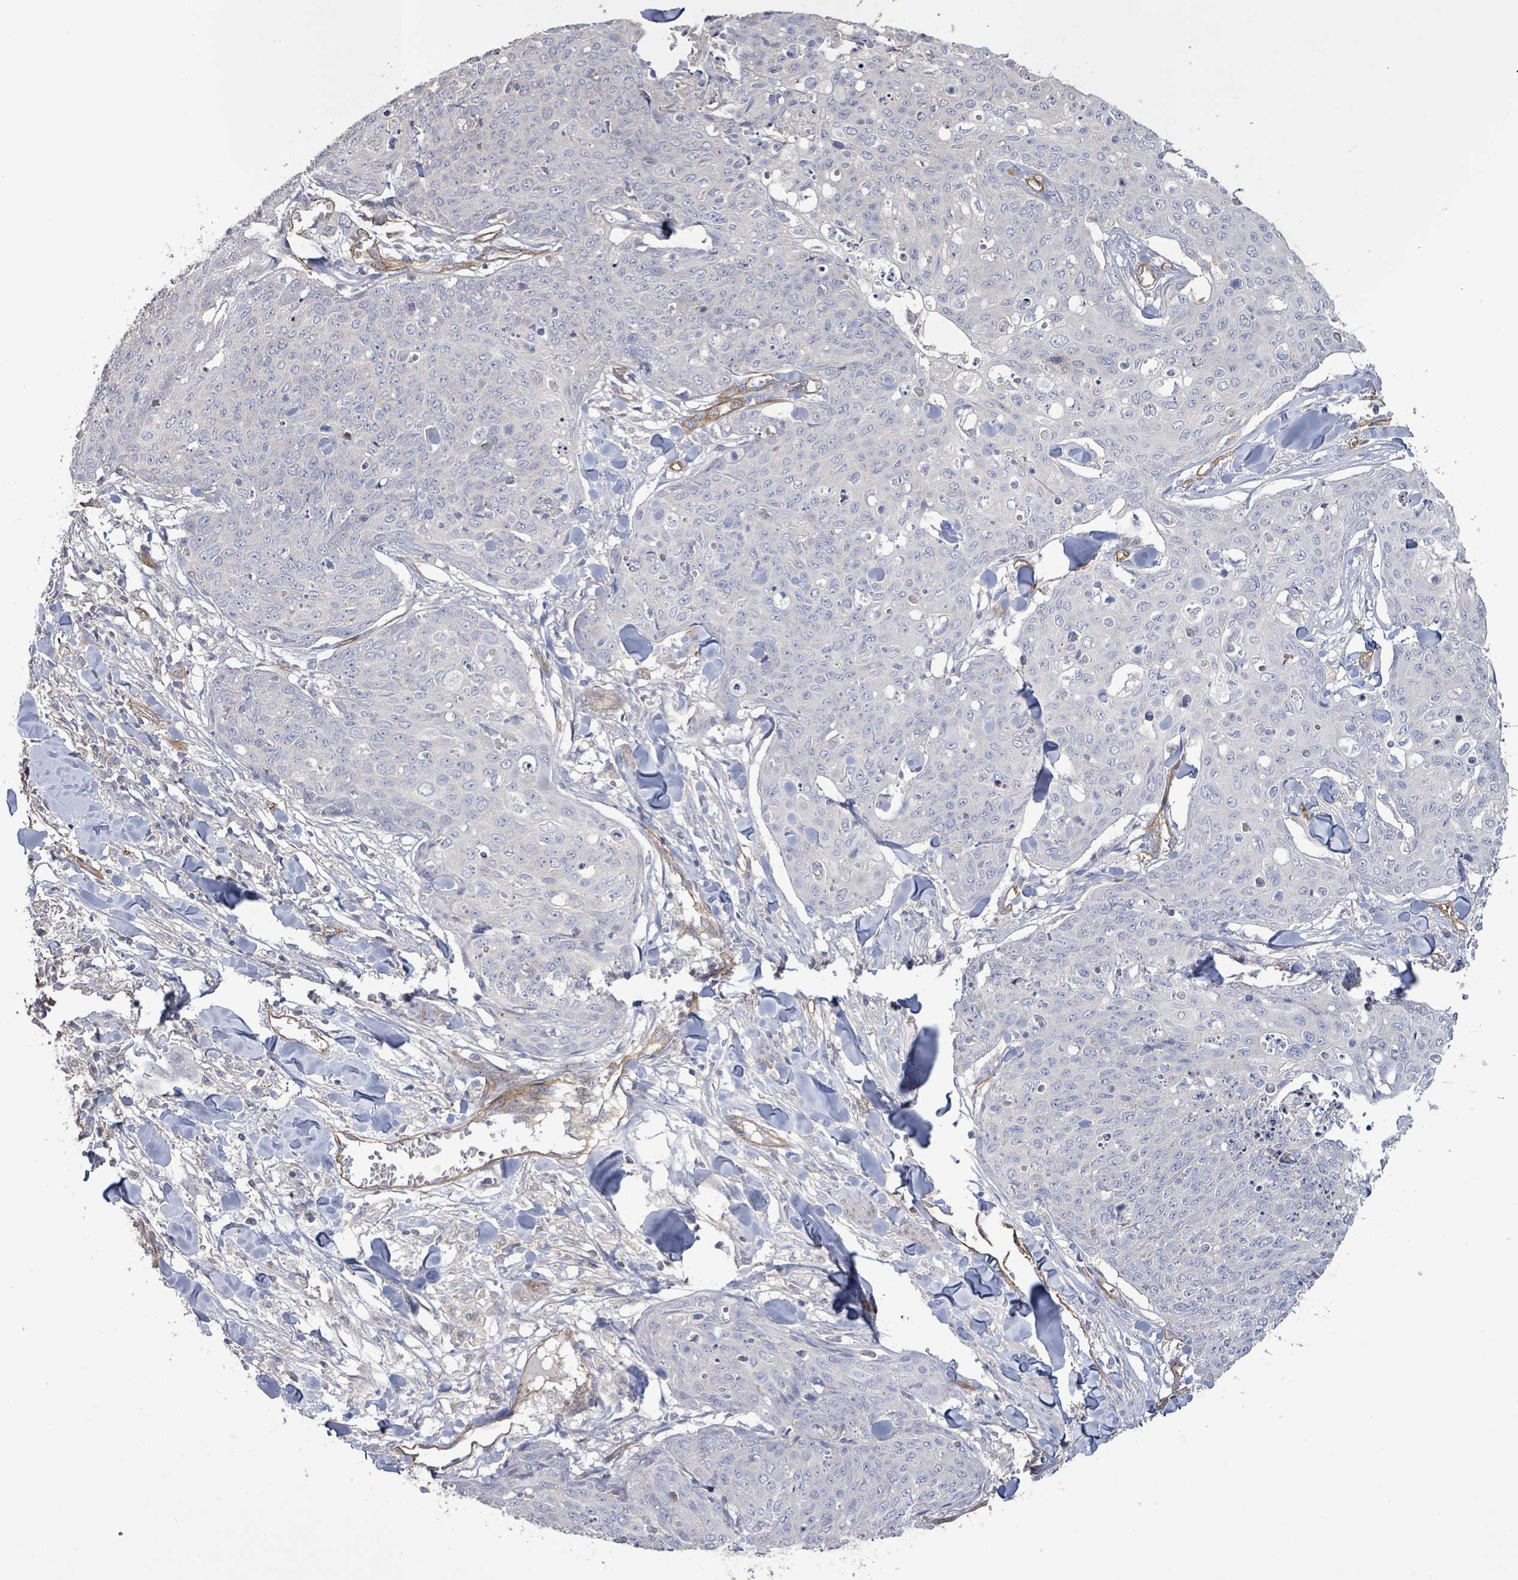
{"staining": {"intensity": "negative", "quantity": "none", "location": "none"}, "tissue": "skin cancer", "cell_type": "Tumor cells", "image_type": "cancer", "snomed": [{"axis": "morphology", "description": "Squamous cell carcinoma, NOS"}, {"axis": "topography", "description": "Skin"}, {"axis": "topography", "description": "Vulva"}], "caption": "High magnification brightfield microscopy of skin cancer stained with DAB (brown) and counterstained with hematoxylin (blue): tumor cells show no significant expression.", "gene": "KANK3", "patient": {"sex": "female", "age": 85}}